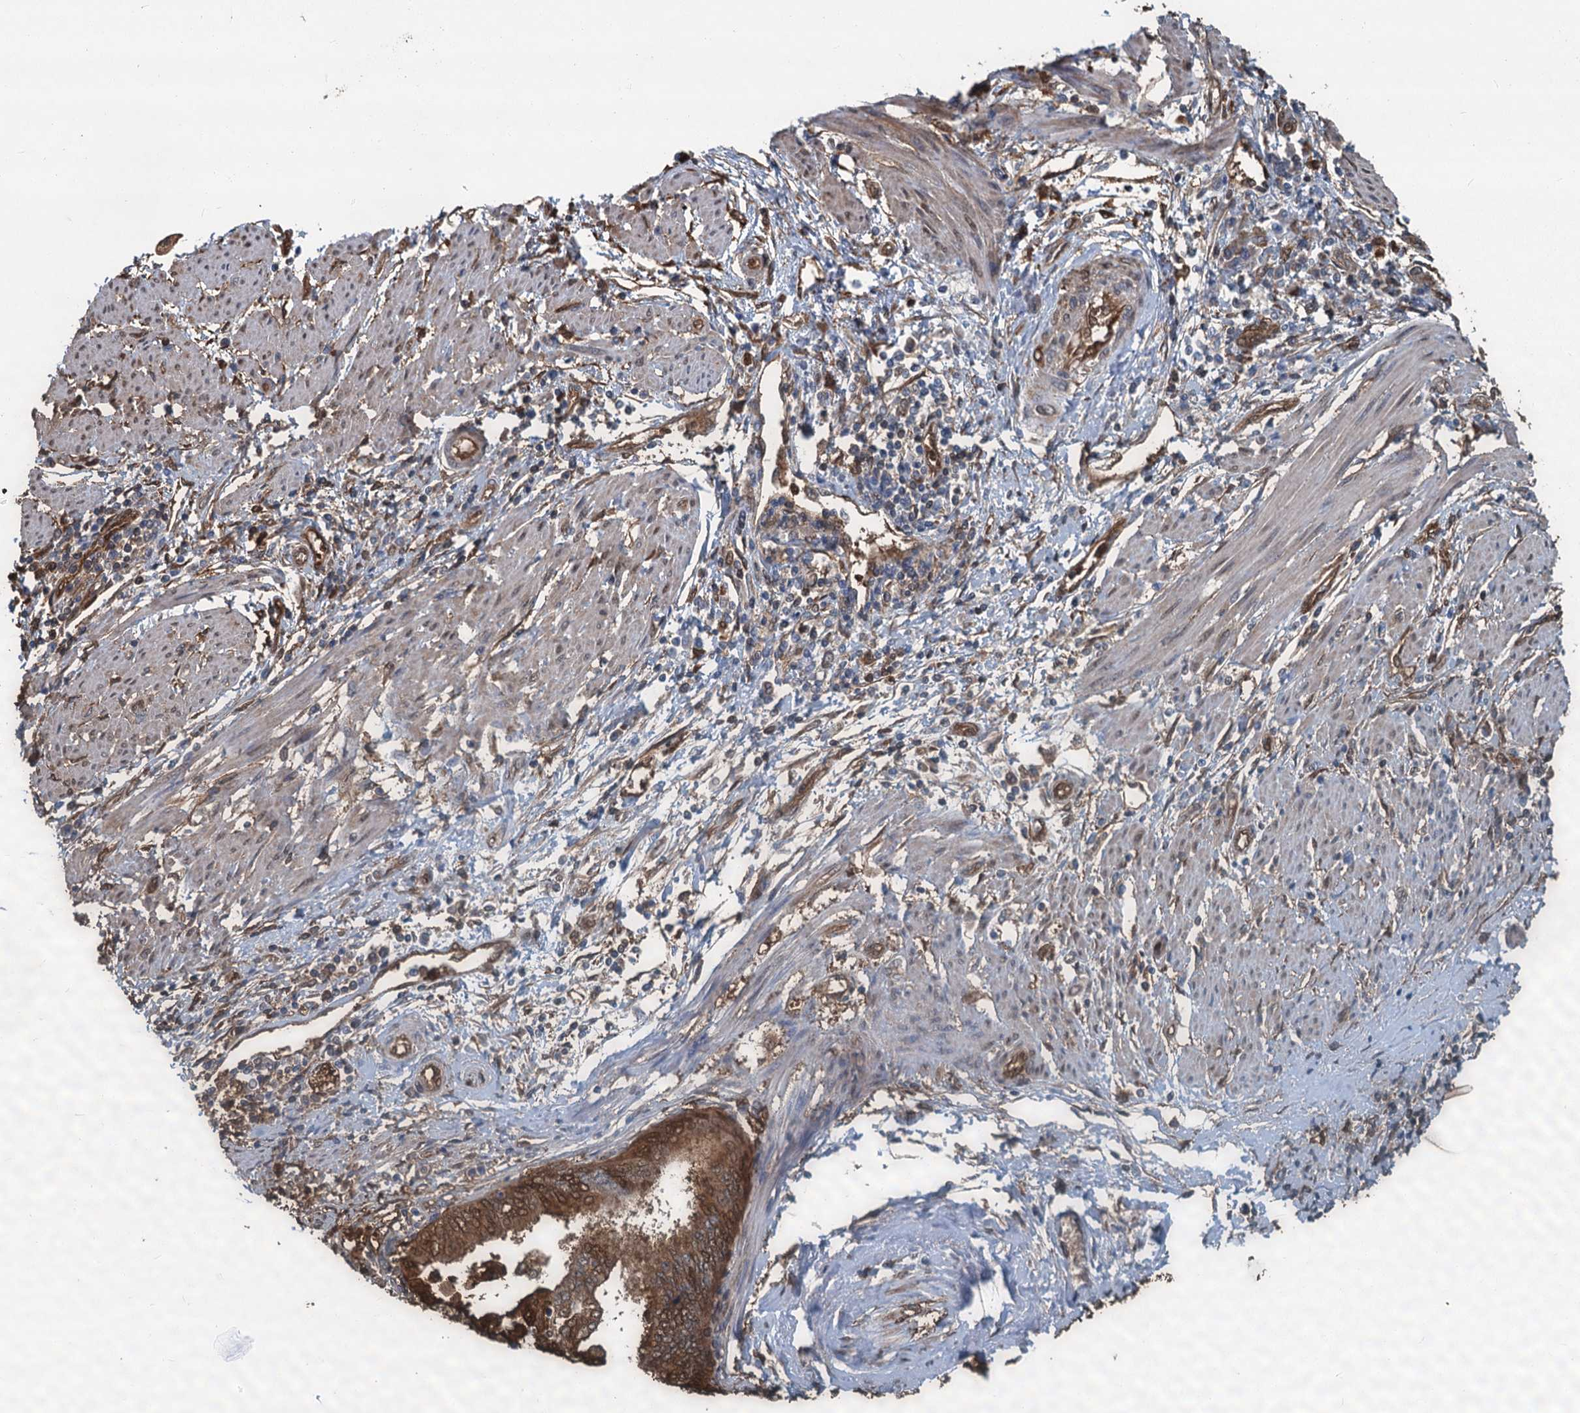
{"staining": {"intensity": "moderate", "quantity": "25%-75%", "location": "cytoplasmic/membranous,nuclear"}, "tissue": "endometrial cancer", "cell_type": "Tumor cells", "image_type": "cancer", "snomed": [{"axis": "morphology", "description": "Adenocarcinoma, NOS"}, {"axis": "topography", "description": "Uterus"}, {"axis": "topography", "description": "Endometrium"}], "caption": "Immunohistochemical staining of endometrial adenocarcinoma displays medium levels of moderate cytoplasmic/membranous and nuclear protein positivity in about 25%-75% of tumor cells. Using DAB (3,3'-diaminobenzidine) (brown) and hematoxylin (blue) stains, captured at high magnification using brightfield microscopy.", "gene": "S100A6", "patient": {"sex": "female", "age": 70}}